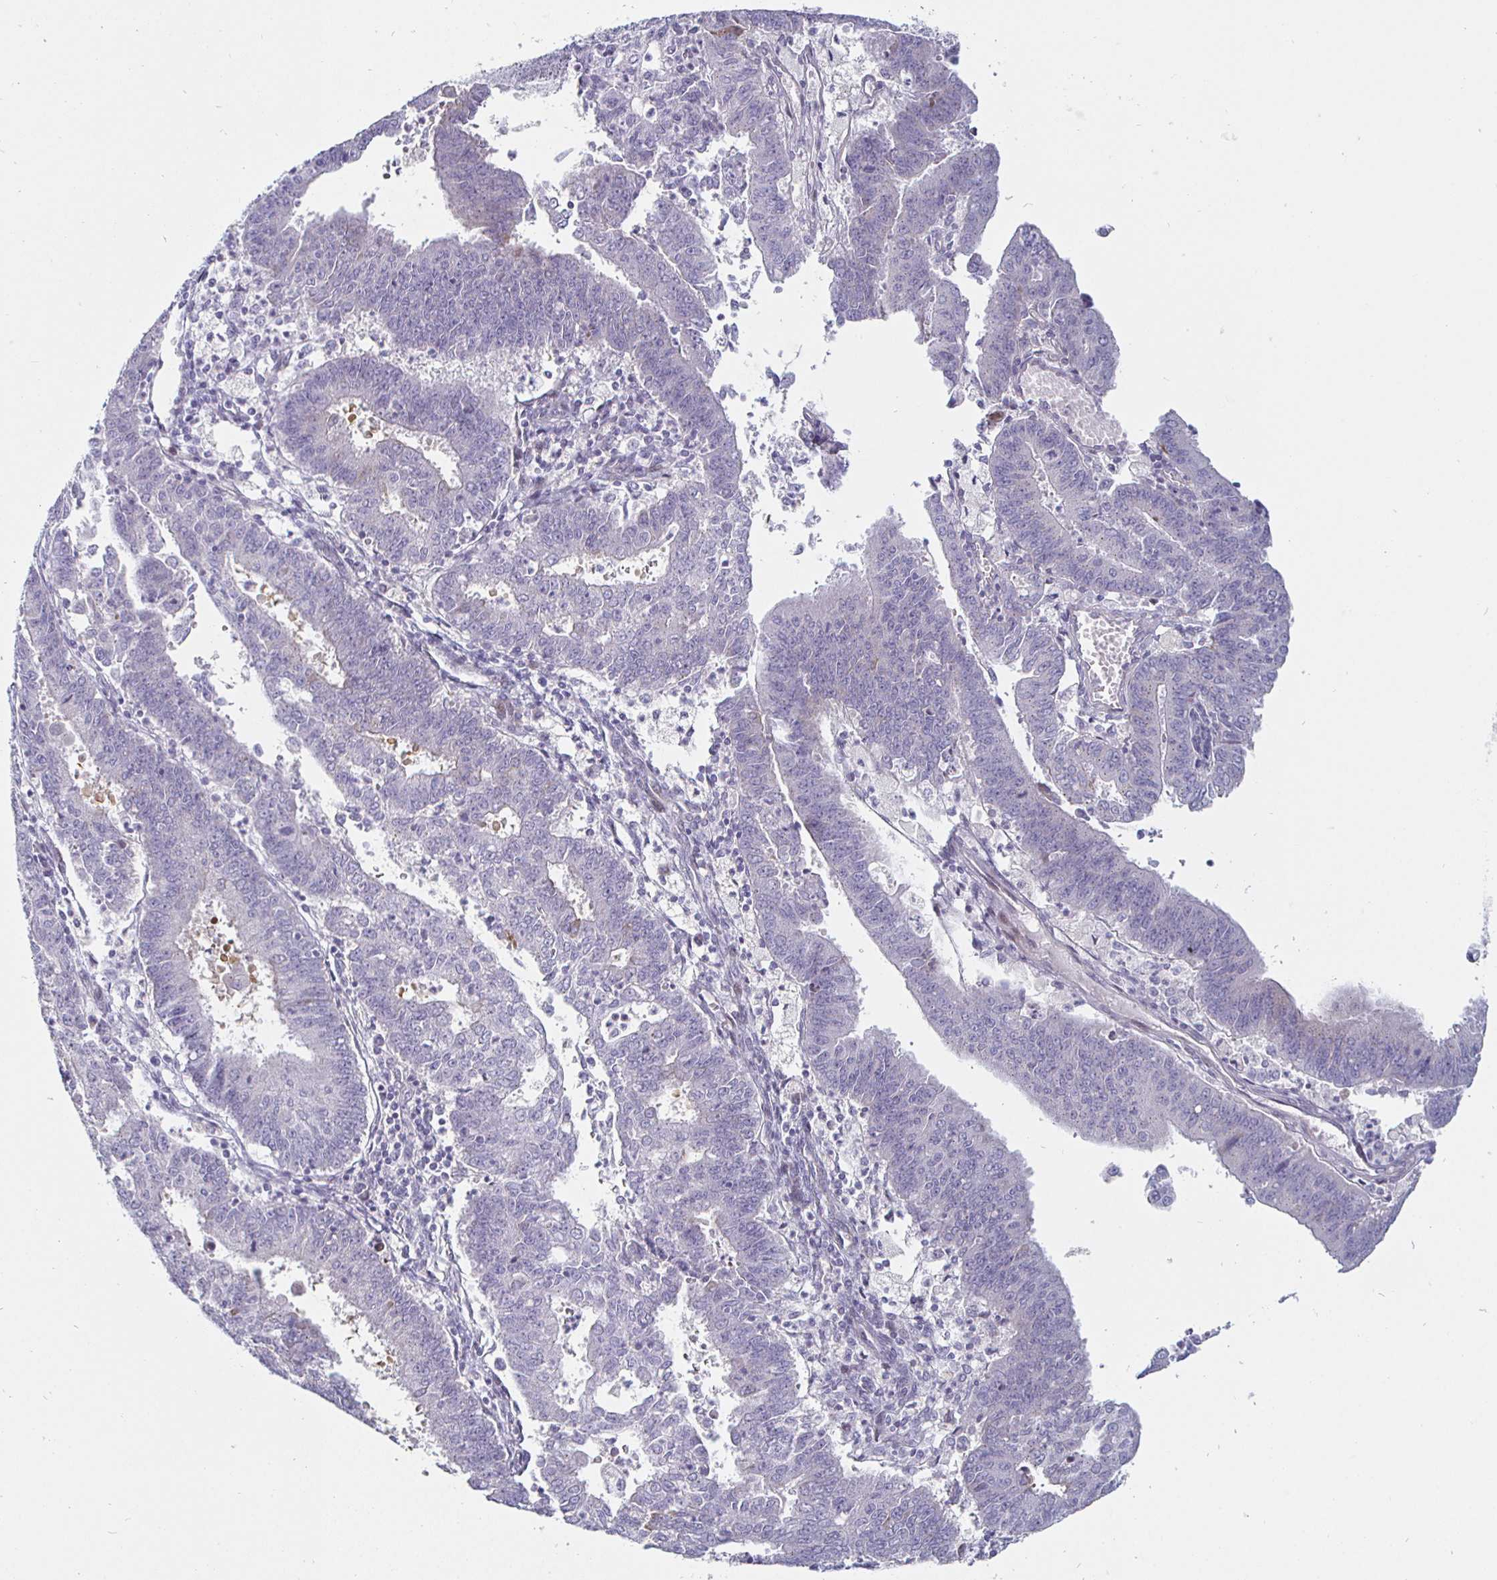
{"staining": {"intensity": "negative", "quantity": "none", "location": "none"}, "tissue": "endometrial cancer", "cell_type": "Tumor cells", "image_type": "cancer", "snomed": [{"axis": "morphology", "description": "Adenocarcinoma, NOS"}, {"axis": "topography", "description": "Endometrium"}], "caption": "Immunohistochemistry (IHC) of endometrial cancer (adenocarcinoma) demonstrates no expression in tumor cells.", "gene": "DMRTB1", "patient": {"sex": "female", "age": 73}}